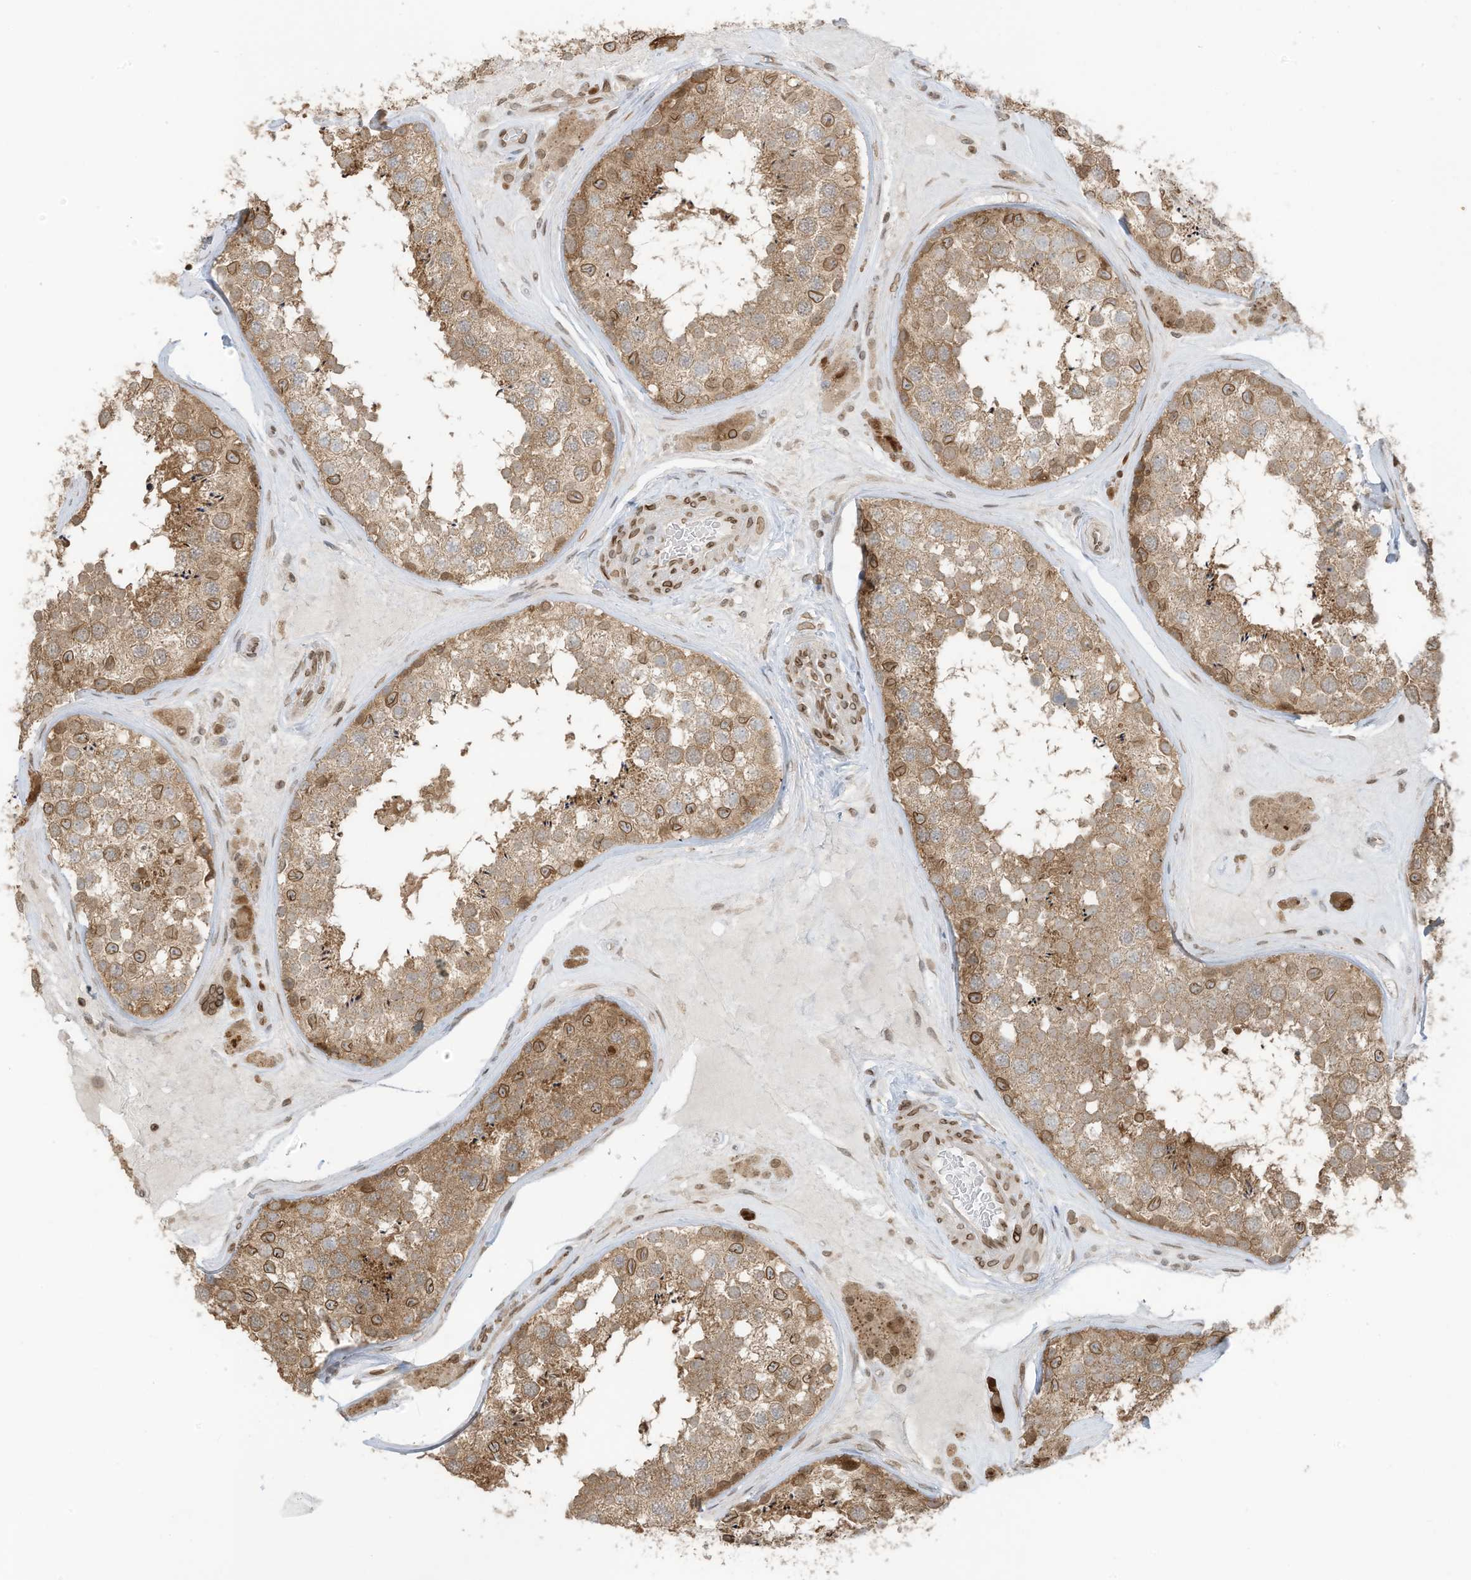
{"staining": {"intensity": "moderate", "quantity": ">75%", "location": "cytoplasmic/membranous,nuclear"}, "tissue": "testis", "cell_type": "Cells in seminiferous ducts", "image_type": "normal", "snomed": [{"axis": "morphology", "description": "Normal tissue, NOS"}, {"axis": "topography", "description": "Testis"}], "caption": "Immunohistochemical staining of unremarkable testis reveals moderate cytoplasmic/membranous,nuclear protein positivity in about >75% of cells in seminiferous ducts.", "gene": "RABL3", "patient": {"sex": "male", "age": 46}}